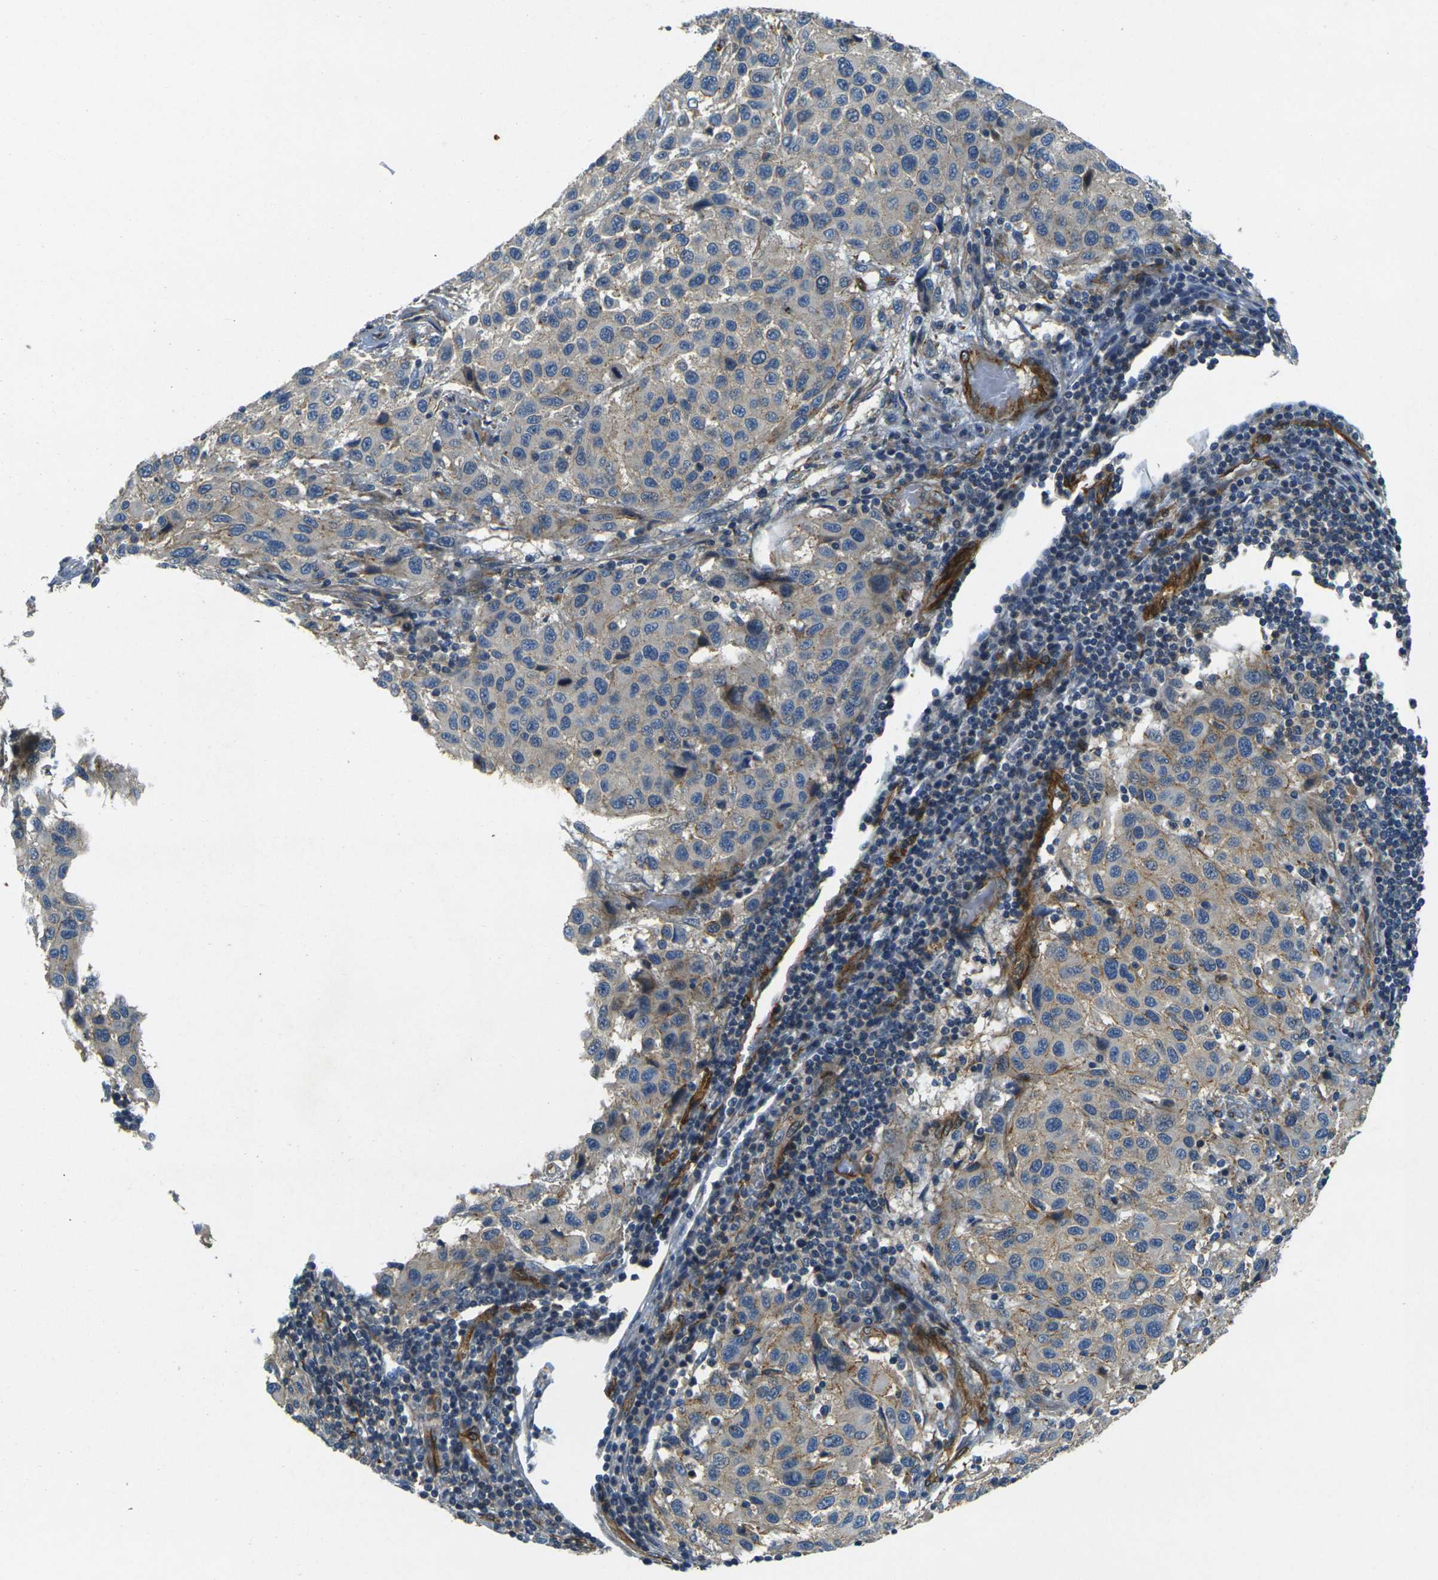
{"staining": {"intensity": "weak", "quantity": "<25%", "location": "cytoplasmic/membranous"}, "tissue": "melanoma", "cell_type": "Tumor cells", "image_type": "cancer", "snomed": [{"axis": "morphology", "description": "Malignant melanoma, Metastatic site"}, {"axis": "topography", "description": "Lymph node"}], "caption": "Human malignant melanoma (metastatic site) stained for a protein using IHC demonstrates no positivity in tumor cells.", "gene": "EPHA7", "patient": {"sex": "male", "age": 61}}